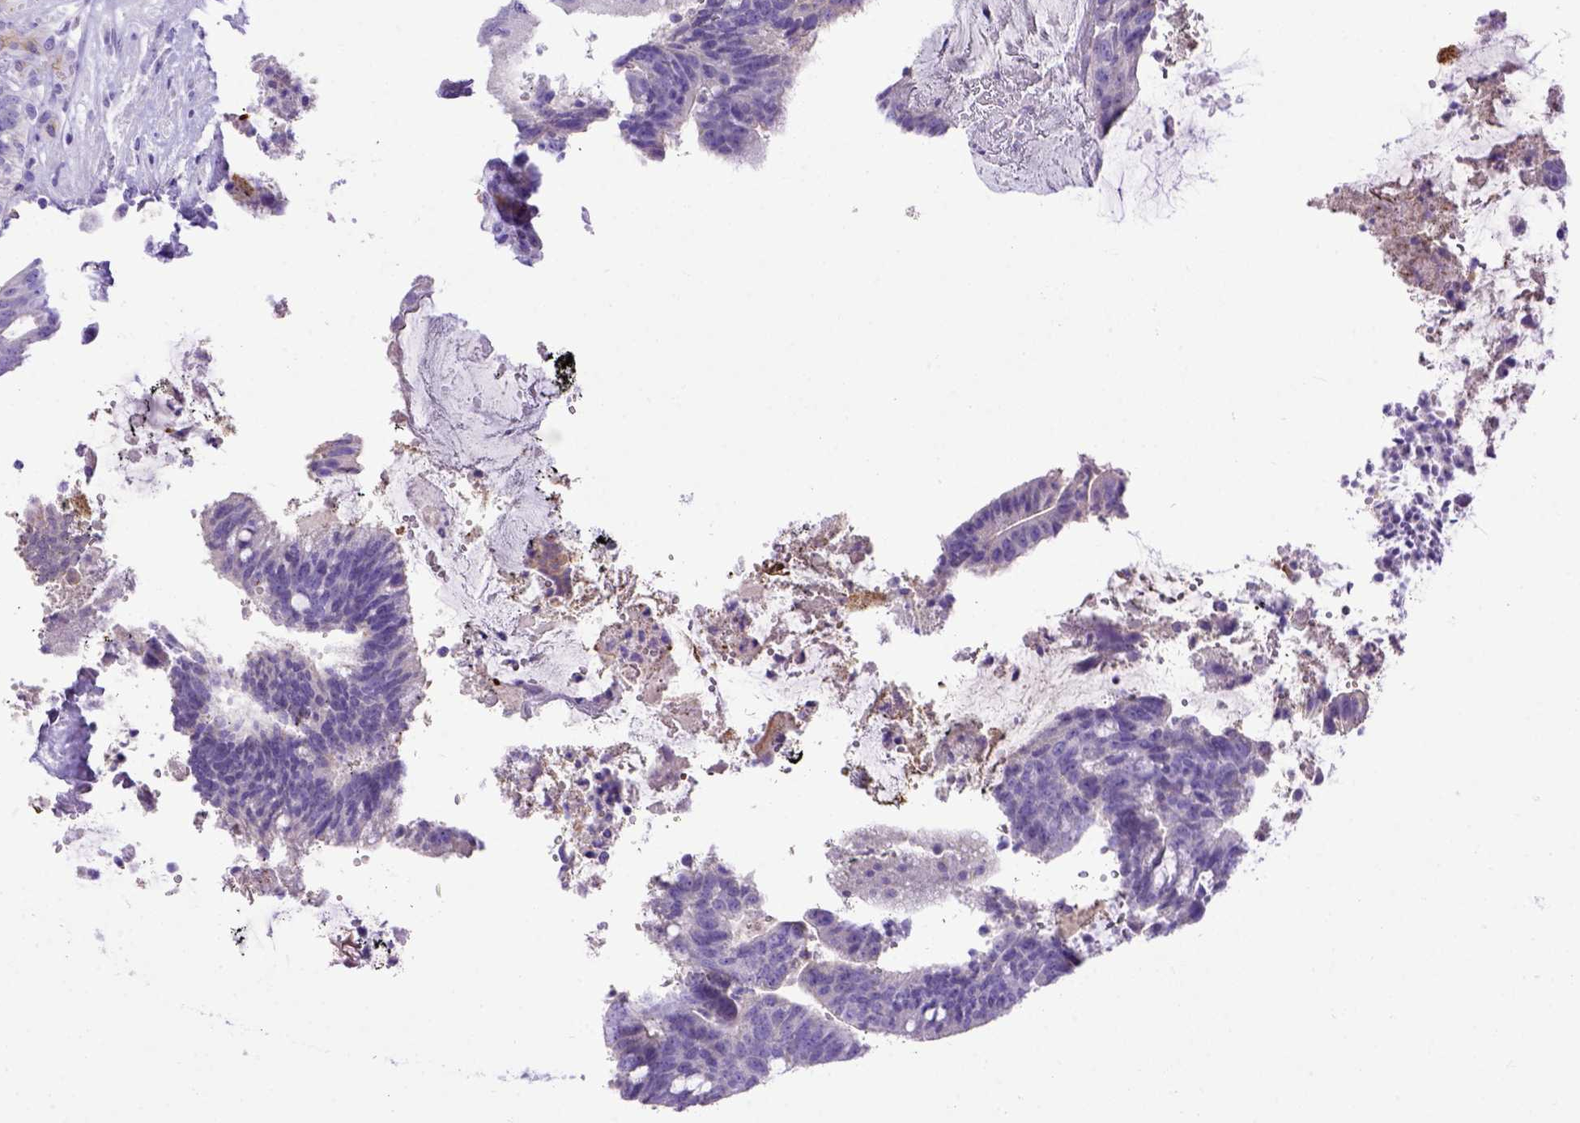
{"staining": {"intensity": "negative", "quantity": "none", "location": "none"}, "tissue": "colorectal cancer", "cell_type": "Tumor cells", "image_type": "cancer", "snomed": [{"axis": "morphology", "description": "Adenocarcinoma, NOS"}, {"axis": "topography", "description": "Colon"}], "caption": "The immunohistochemistry image has no significant positivity in tumor cells of colorectal adenocarcinoma tissue.", "gene": "LRRC18", "patient": {"sex": "female", "age": 43}}